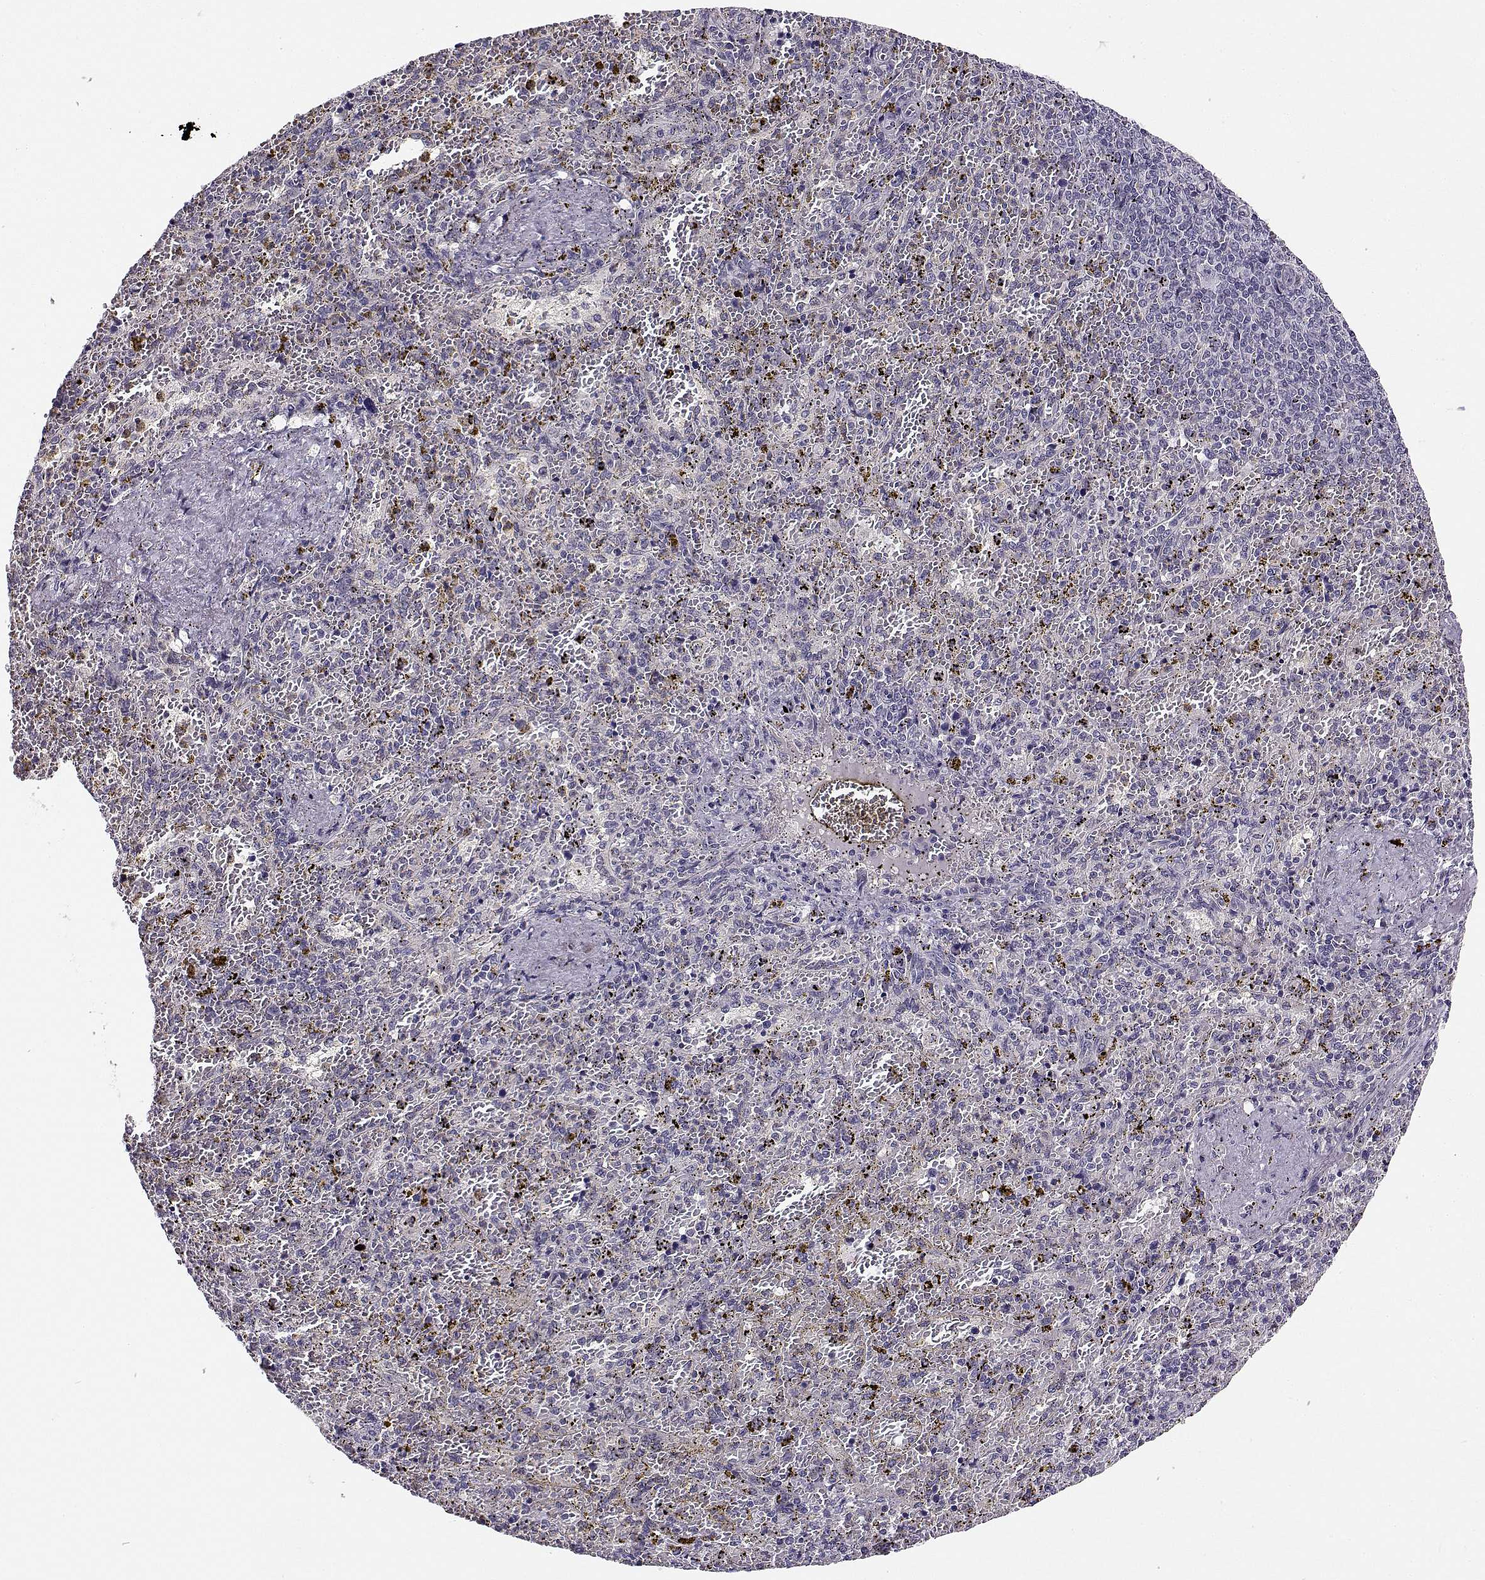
{"staining": {"intensity": "negative", "quantity": "none", "location": "none"}, "tissue": "spleen", "cell_type": "Cells in red pulp", "image_type": "normal", "snomed": [{"axis": "morphology", "description": "Normal tissue, NOS"}, {"axis": "topography", "description": "Spleen"}], "caption": "High magnification brightfield microscopy of normal spleen stained with DAB (brown) and counterstained with hematoxylin (blue): cells in red pulp show no significant expression.", "gene": "TMEM145", "patient": {"sex": "female", "age": 50}}